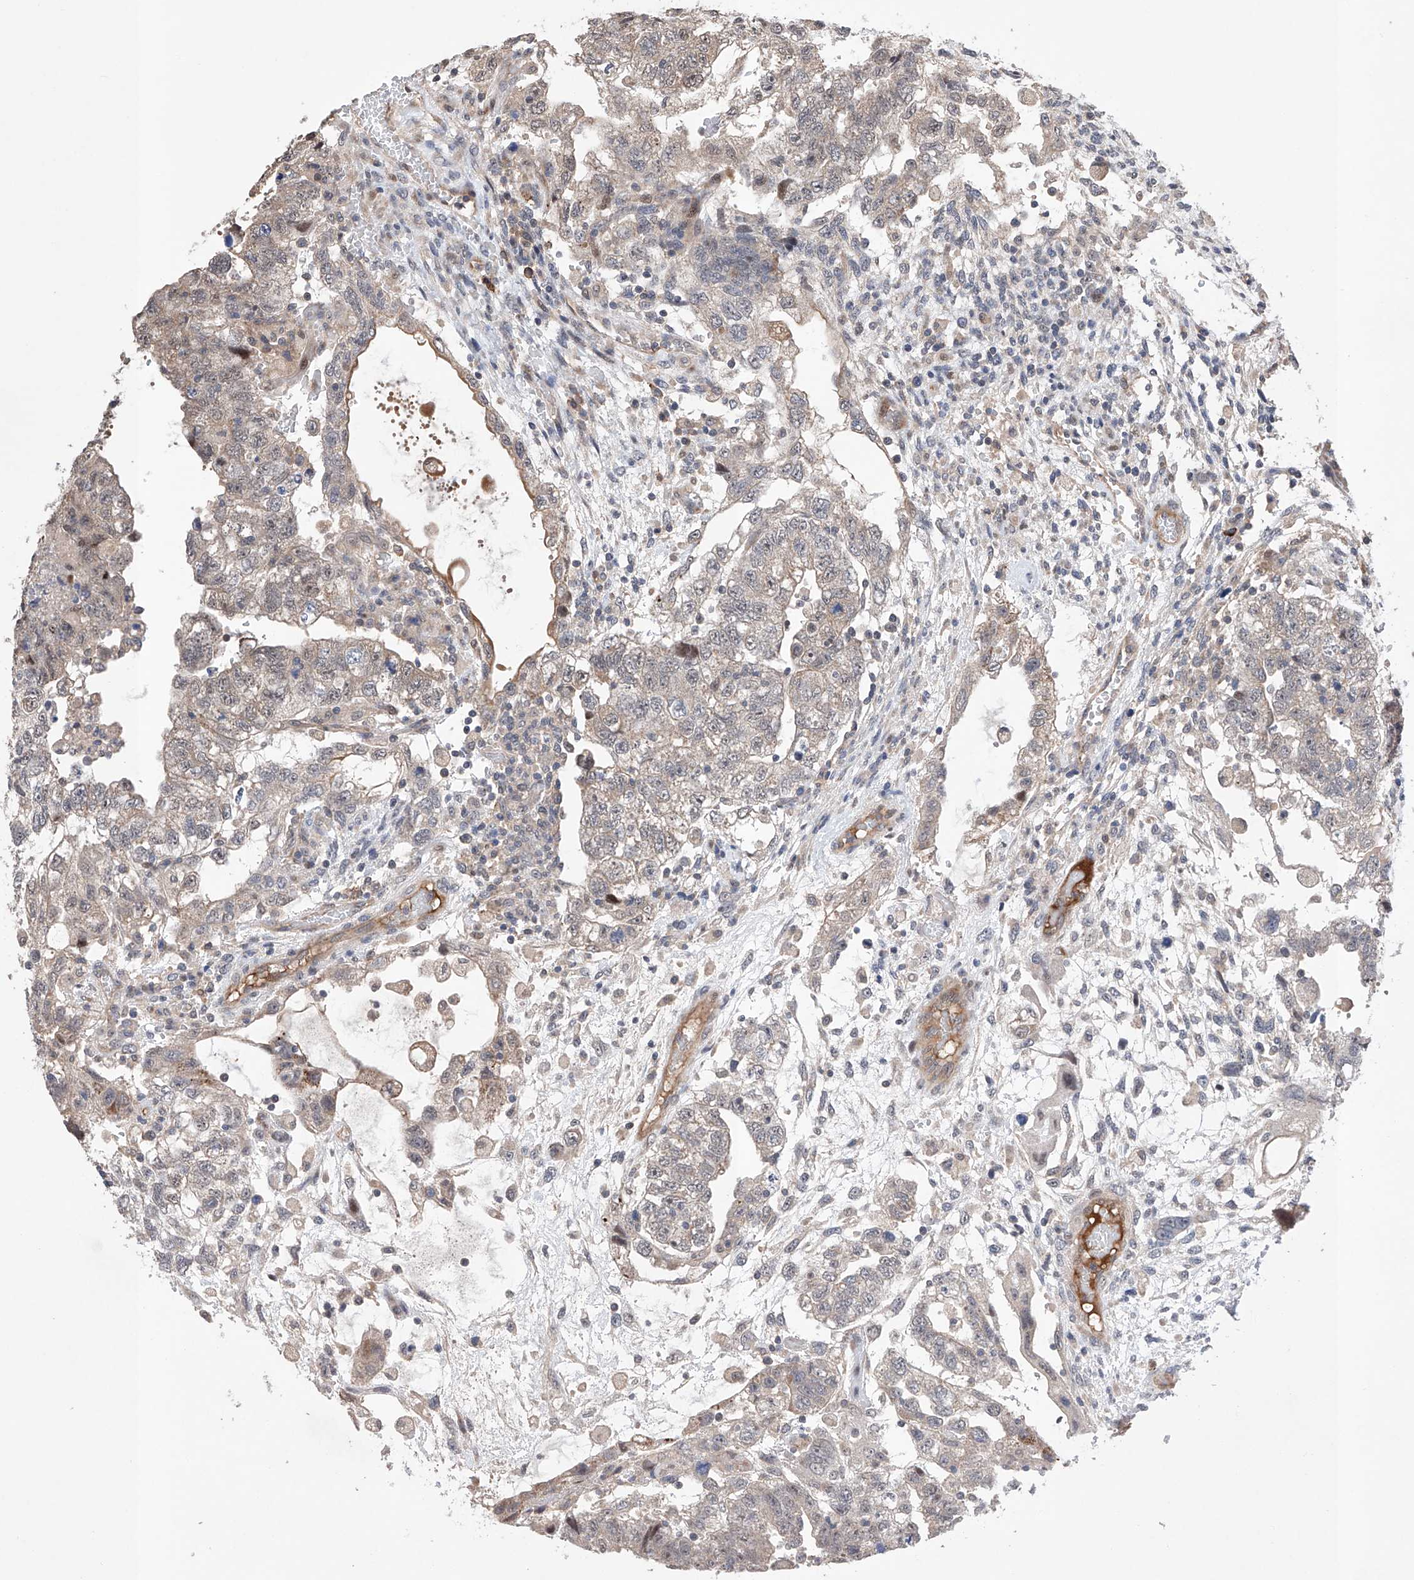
{"staining": {"intensity": "weak", "quantity": ">75%", "location": "cytoplasmic/membranous,nuclear"}, "tissue": "testis cancer", "cell_type": "Tumor cells", "image_type": "cancer", "snomed": [{"axis": "morphology", "description": "Carcinoma, Embryonal, NOS"}, {"axis": "topography", "description": "Testis"}], "caption": "High-power microscopy captured an immunohistochemistry (IHC) photomicrograph of testis embryonal carcinoma, revealing weak cytoplasmic/membranous and nuclear positivity in approximately >75% of tumor cells.", "gene": "AFG1L", "patient": {"sex": "male", "age": 36}}